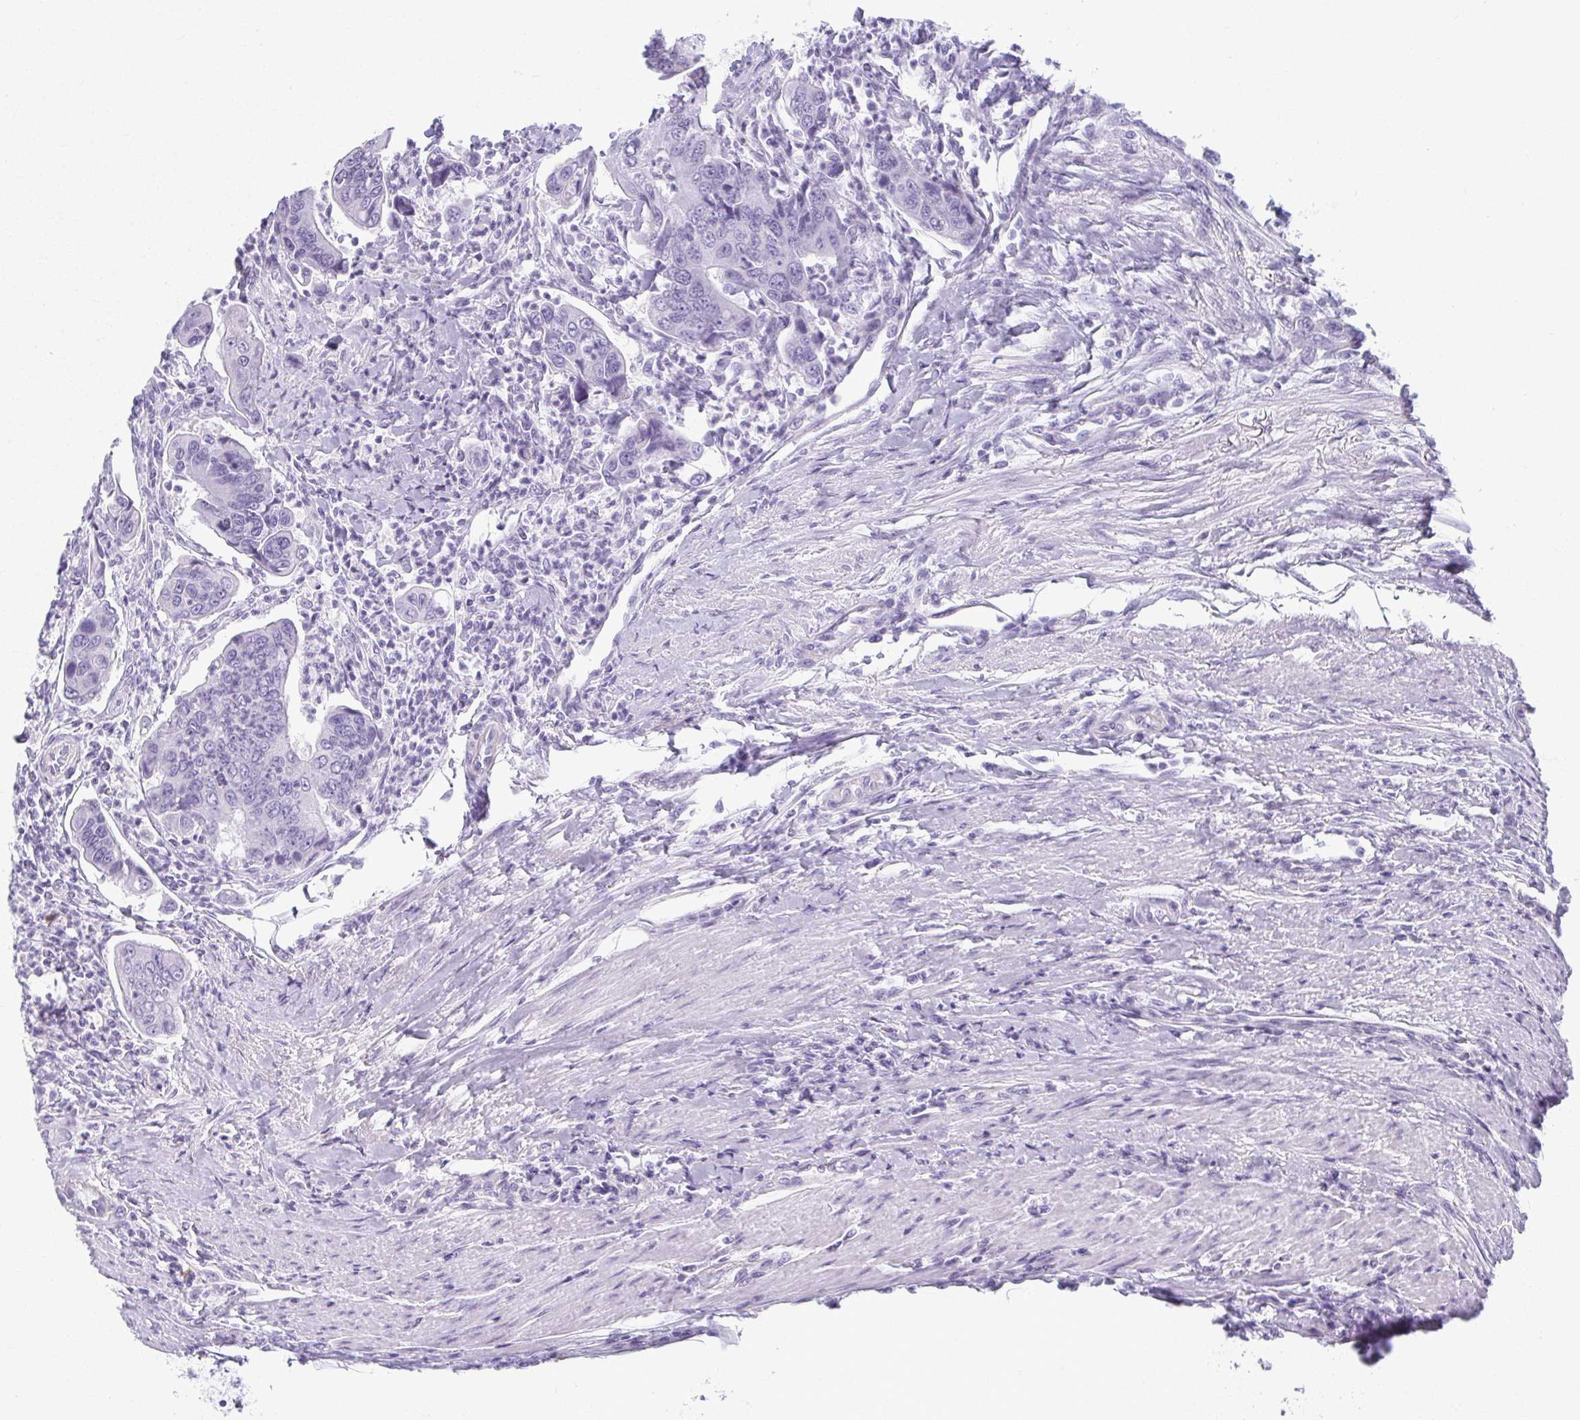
{"staining": {"intensity": "negative", "quantity": "none", "location": "none"}, "tissue": "colorectal cancer", "cell_type": "Tumor cells", "image_type": "cancer", "snomed": [{"axis": "morphology", "description": "Adenocarcinoma, NOS"}, {"axis": "topography", "description": "Colon"}], "caption": "DAB immunohistochemical staining of human colorectal cancer (adenocarcinoma) shows no significant expression in tumor cells. (DAB immunohistochemistry (IHC), high magnification).", "gene": "MOBP", "patient": {"sex": "female", "age": 67}}